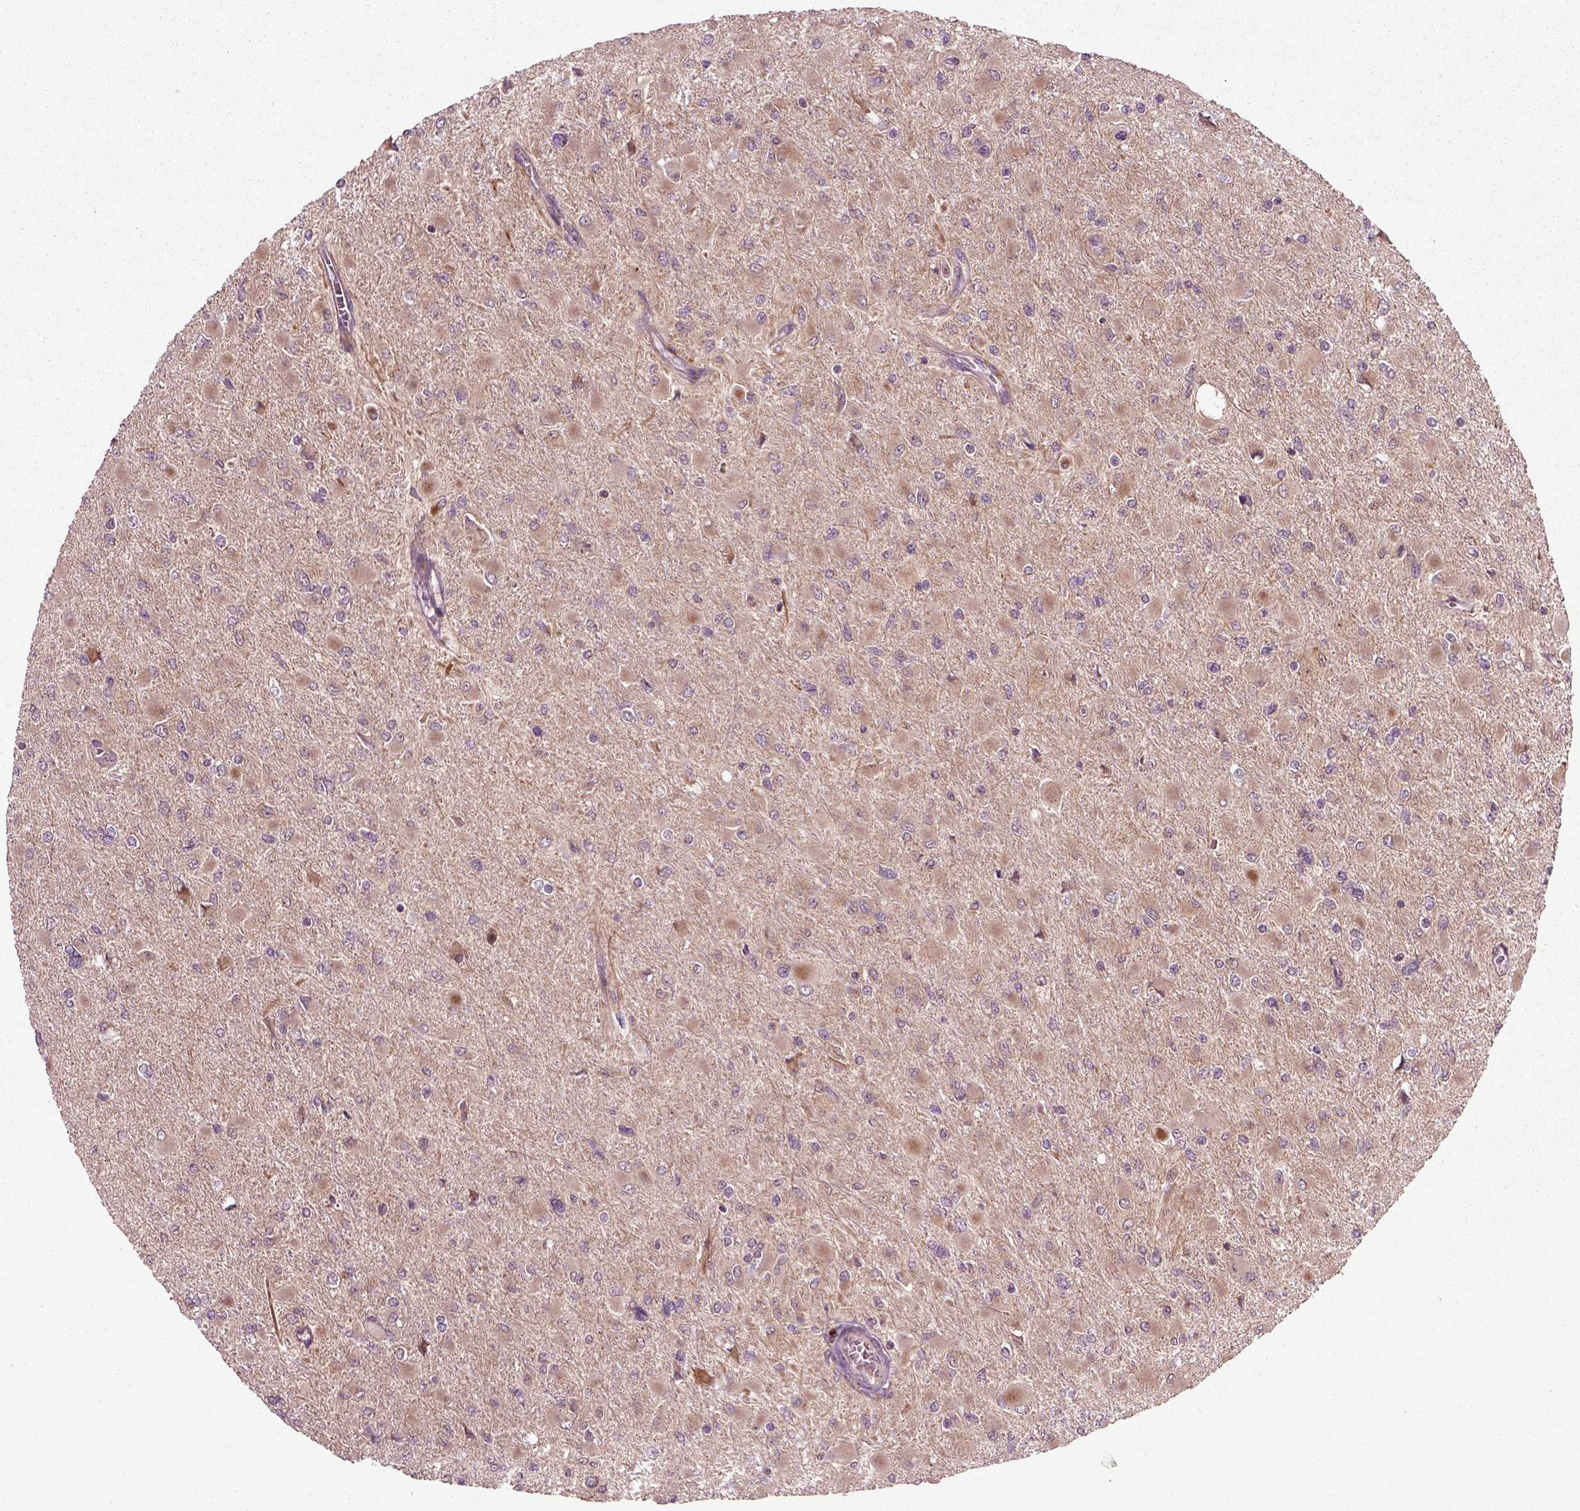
{"staining": {"intensity": "weak", "quantity": ">75%", "location": "cytoplasmic/membranous"}, "tissue": "glioma", "cell_type": "Tumor cells", "image_type": "cancer", "snomed": [{"axis": "morphology", "description": "Glioma, malignant, High grade"}, {"axis": "topography", "description": "Cerebral cortex"}], "caption": "A high-resolution micrograph shows immunohistochemistry staining of malignant glioma (high-grade), which shows weak cytoplasmic/membranous staining in about >75% of tumor cells.", "gene": "PLCD3", "patient": {"sex": "female", "age": 36}}